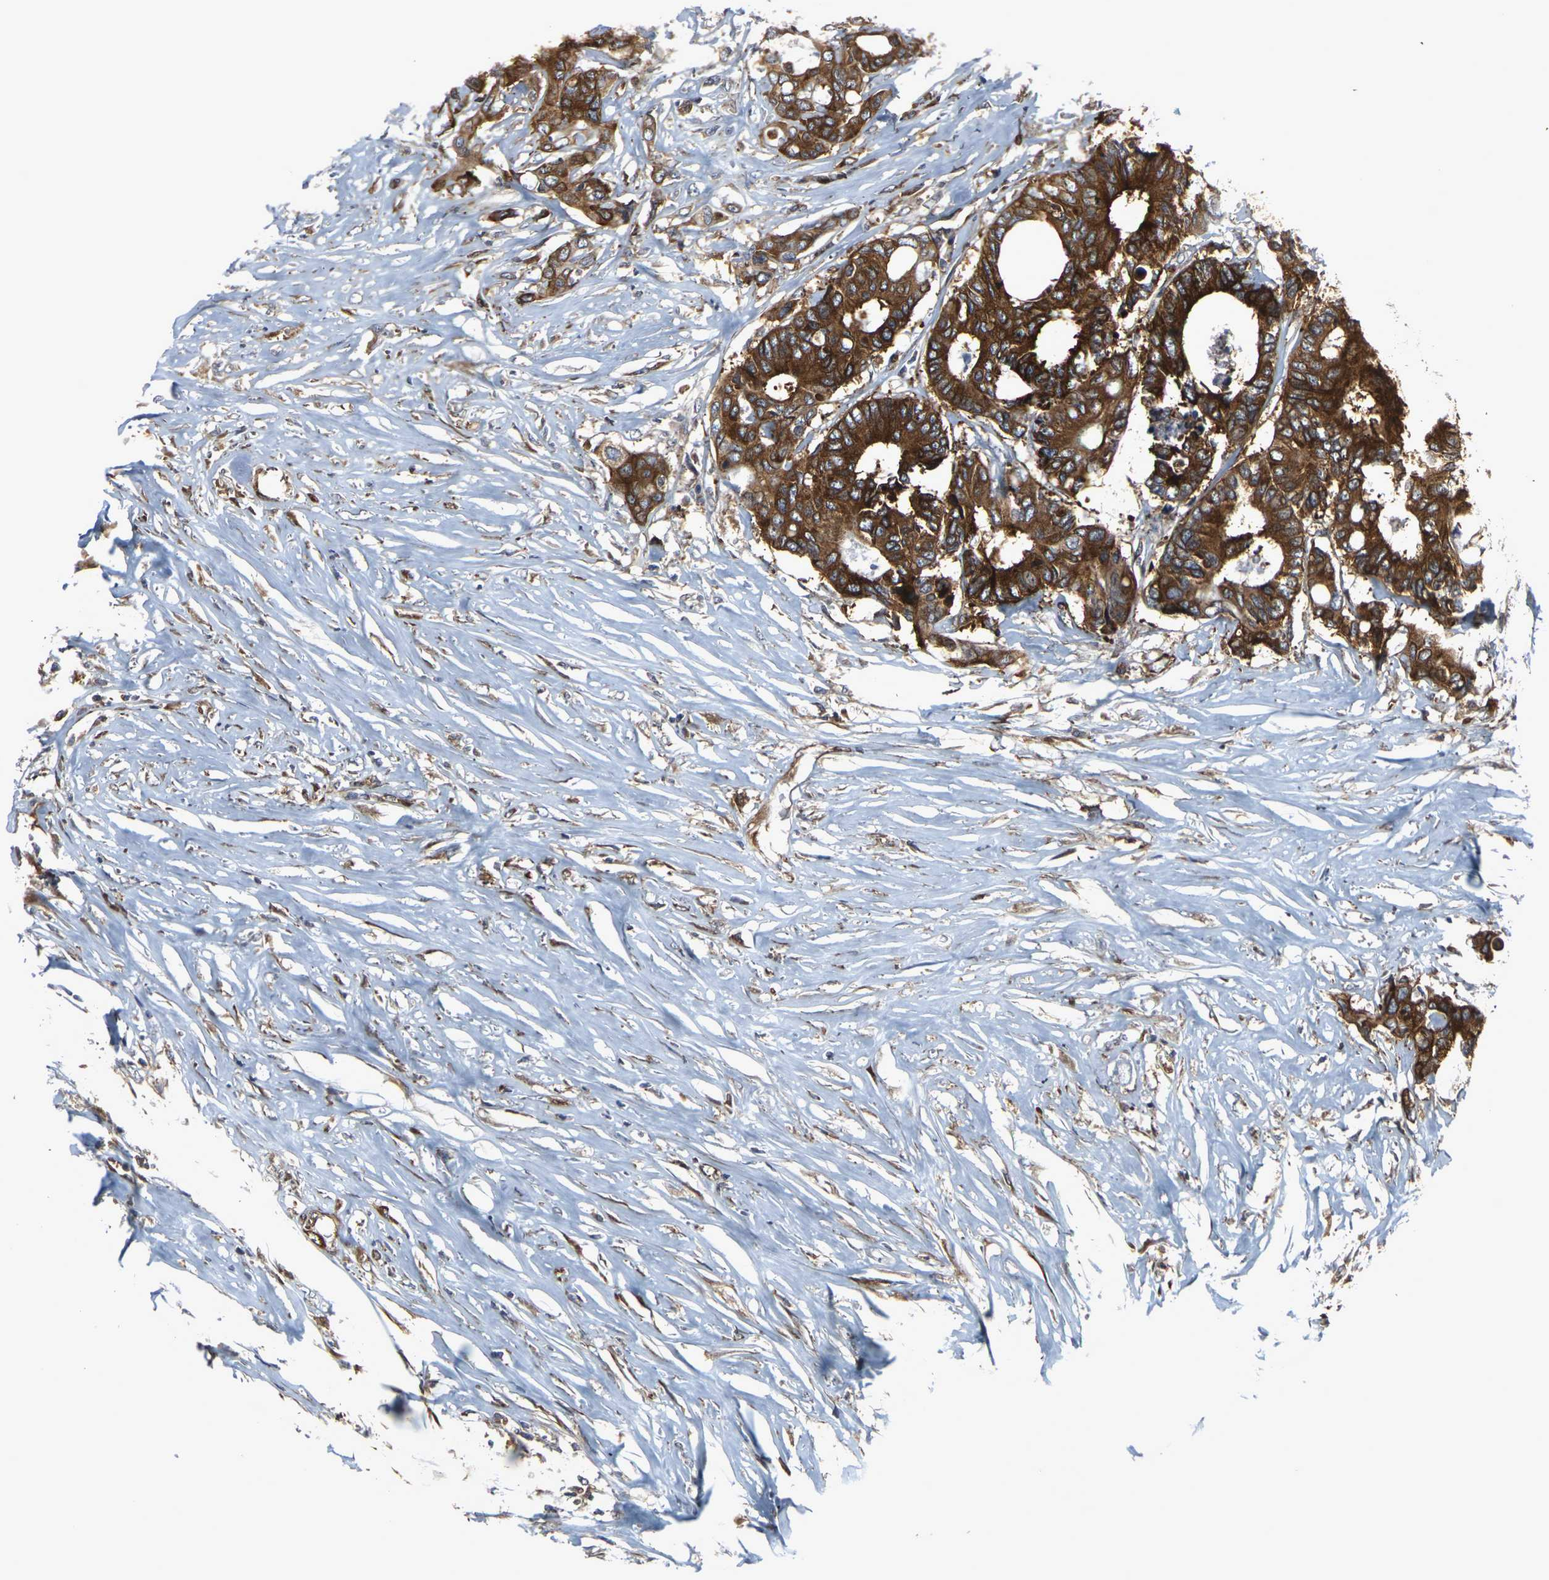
{"staining": {"intensity": "strong", "quantity": ">75%", "location": "cytoplasmic/membranous"}, "tissue": "colorectal cancer", "cell_type": "Tumor cells", "image_type": "cancer", "snomed": [{"axis": "morphology", "description": "Adenocarcinoma, NOS"}, {"axis": "topography", "description": "Rectum"}], "caption": "Adenocarcinoma (colorectal) stained for a protein (brown) displays strong cytoplasmic/membranous positive positivity in about >75% of tumor cells.", "gene": "MARCHF2", "patient": {"sex": "male", "age": 55}}